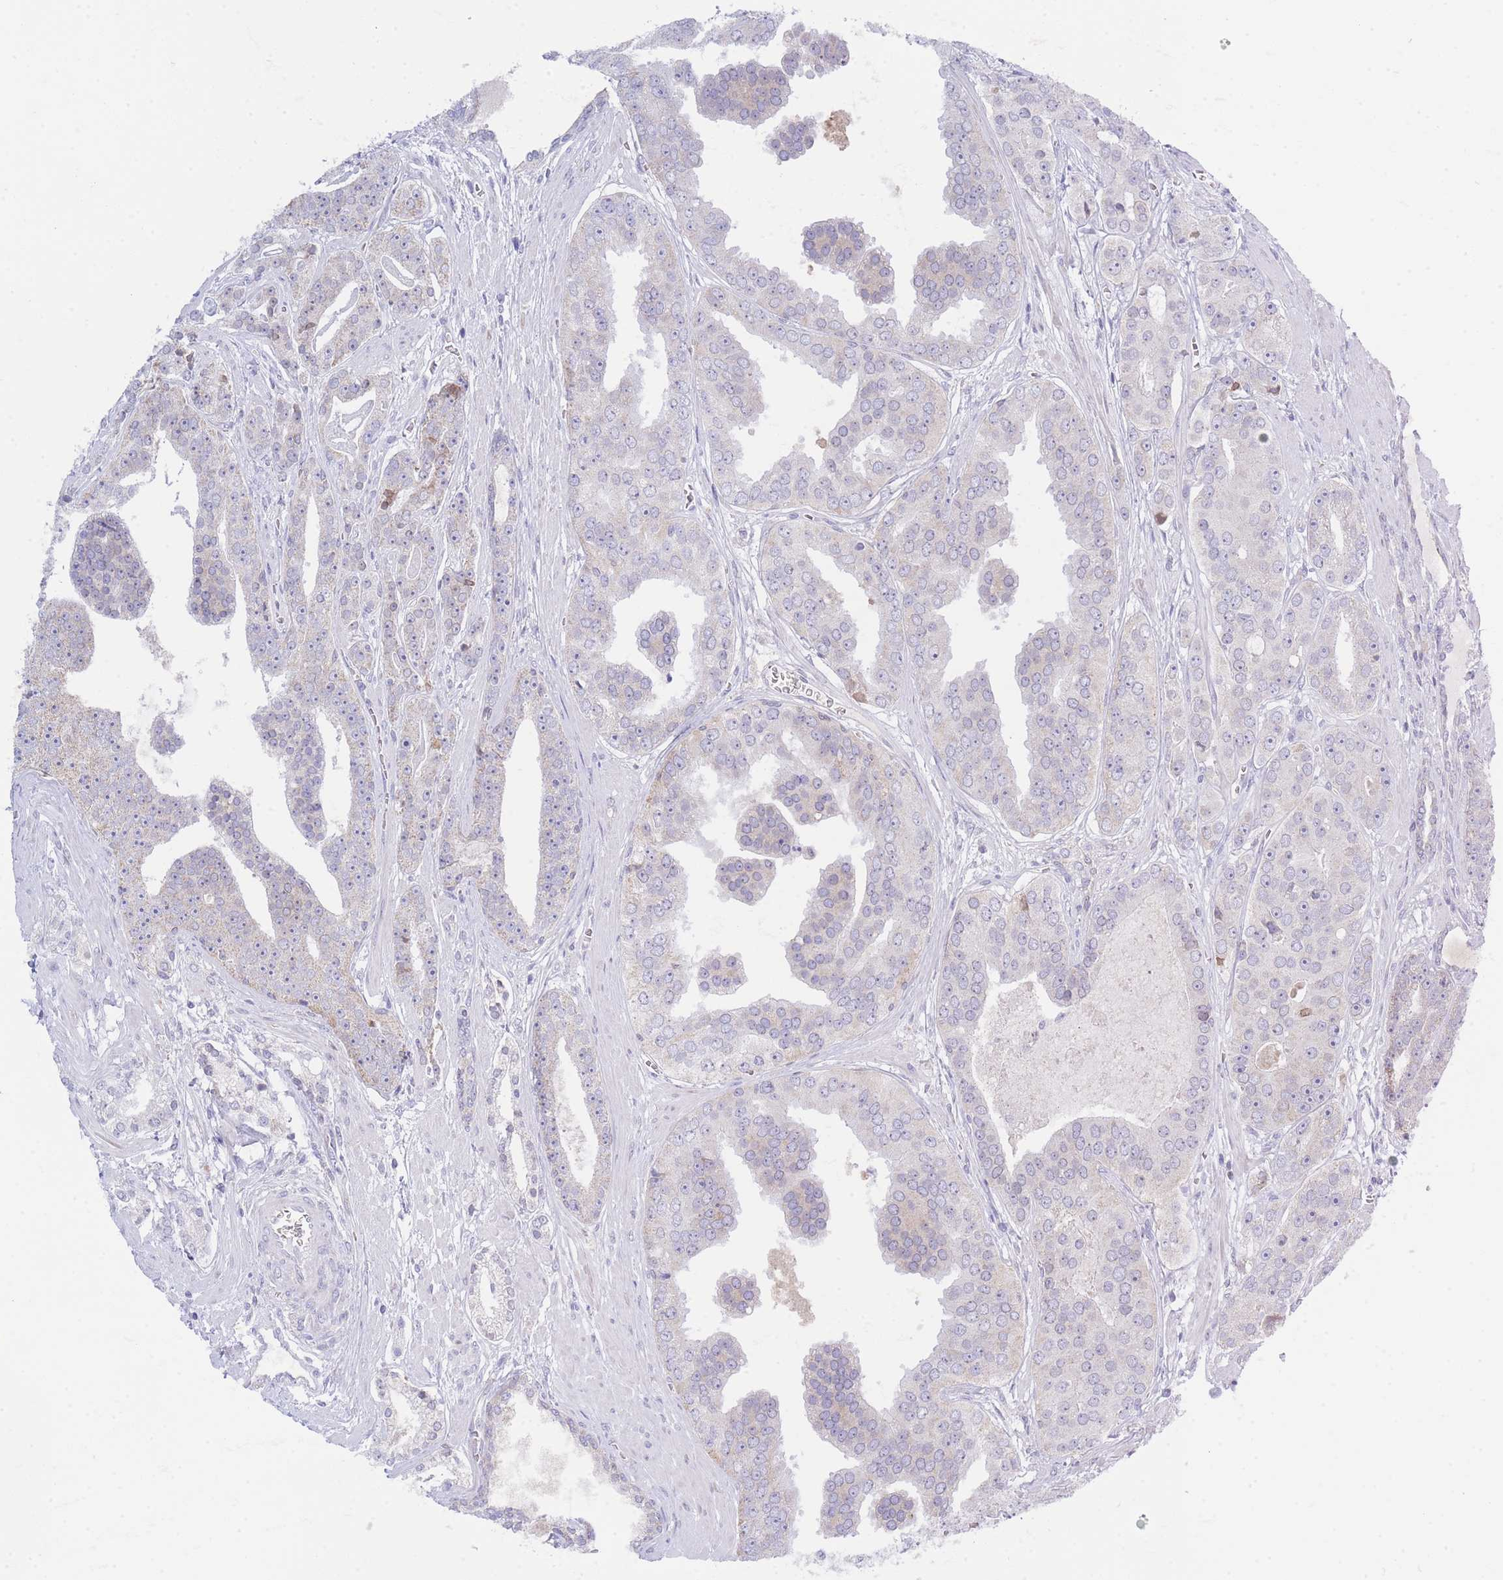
{"staining": {"intensity": "negative", "quantity": "none", "location": "none"}, "tissue": "prostate cancer", "cell_type": "Tumor cells", "image_type": "cancer", "snomed": [{"axis": "morphology", "description": "Adenocarcinoma, High grade"}, {"axis": "topography", "description": "Prostate"}], "caption": "Tumor cells show no significant protein expression in prostate adenocarcinoma (high-grade).", "gene": "NANP", "patient": {"sex": "male", "age": 71}}